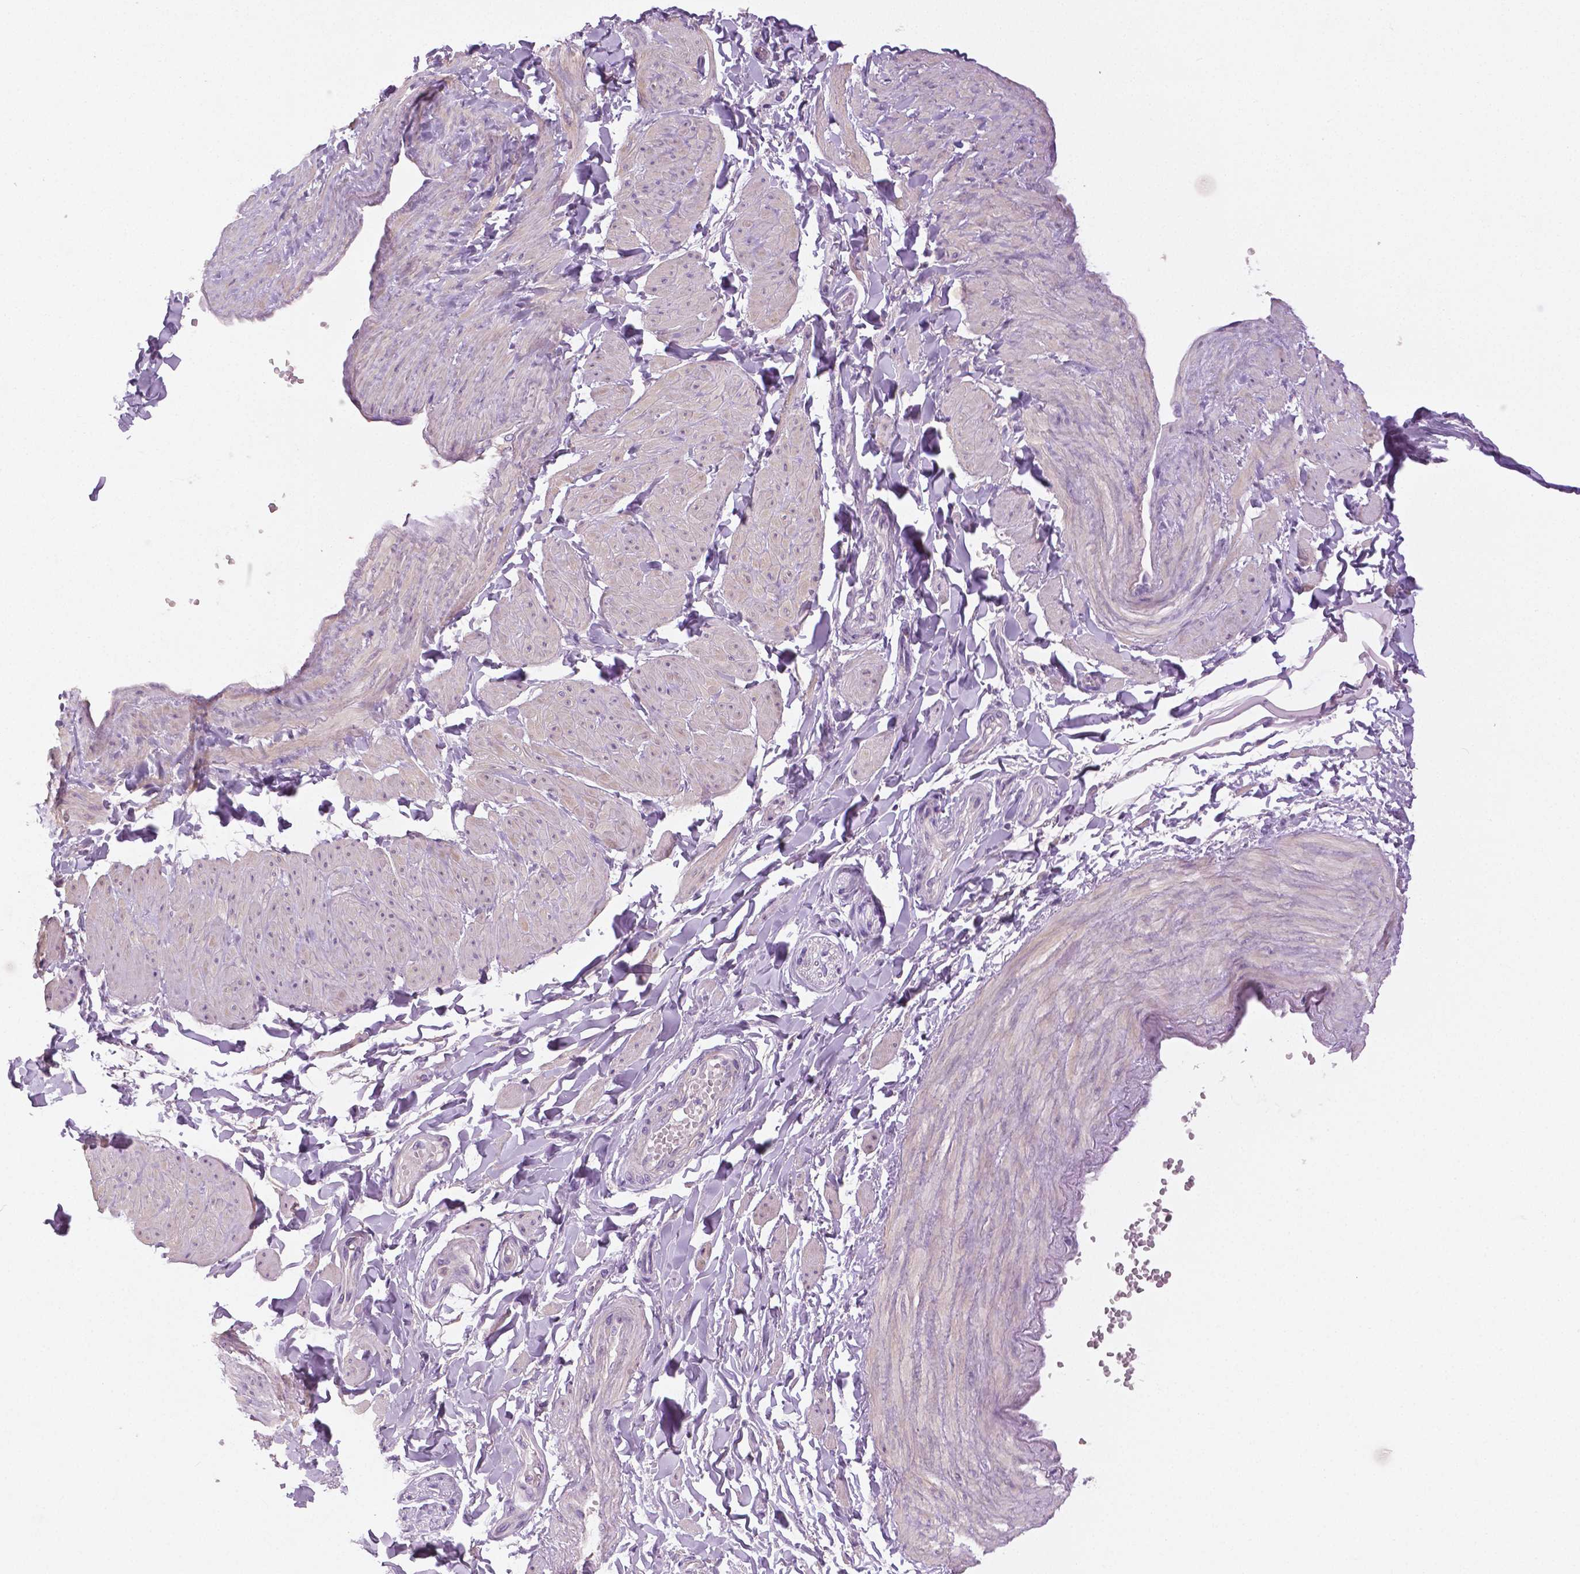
{"staining": {"intensity": "negative", "quantity": "none", "location": "none"}, "tissue": "adipose tissue", "cell_type": "Adipocytes", "image_type": "normal", "snomed": [{"axis": "morphology", "description": "Normal tissue, NOS"}, {"axis": "topography", "description": "Epididymis"}, {"axis": "topography", "description": "Peripheral nerve tissue"}], "caption": "This is an IHC image of benign human adipose tissue. There is no staining in adipocytes.", "gene": "DNAH12", "patient": {"sex": "male", "age": 32}}